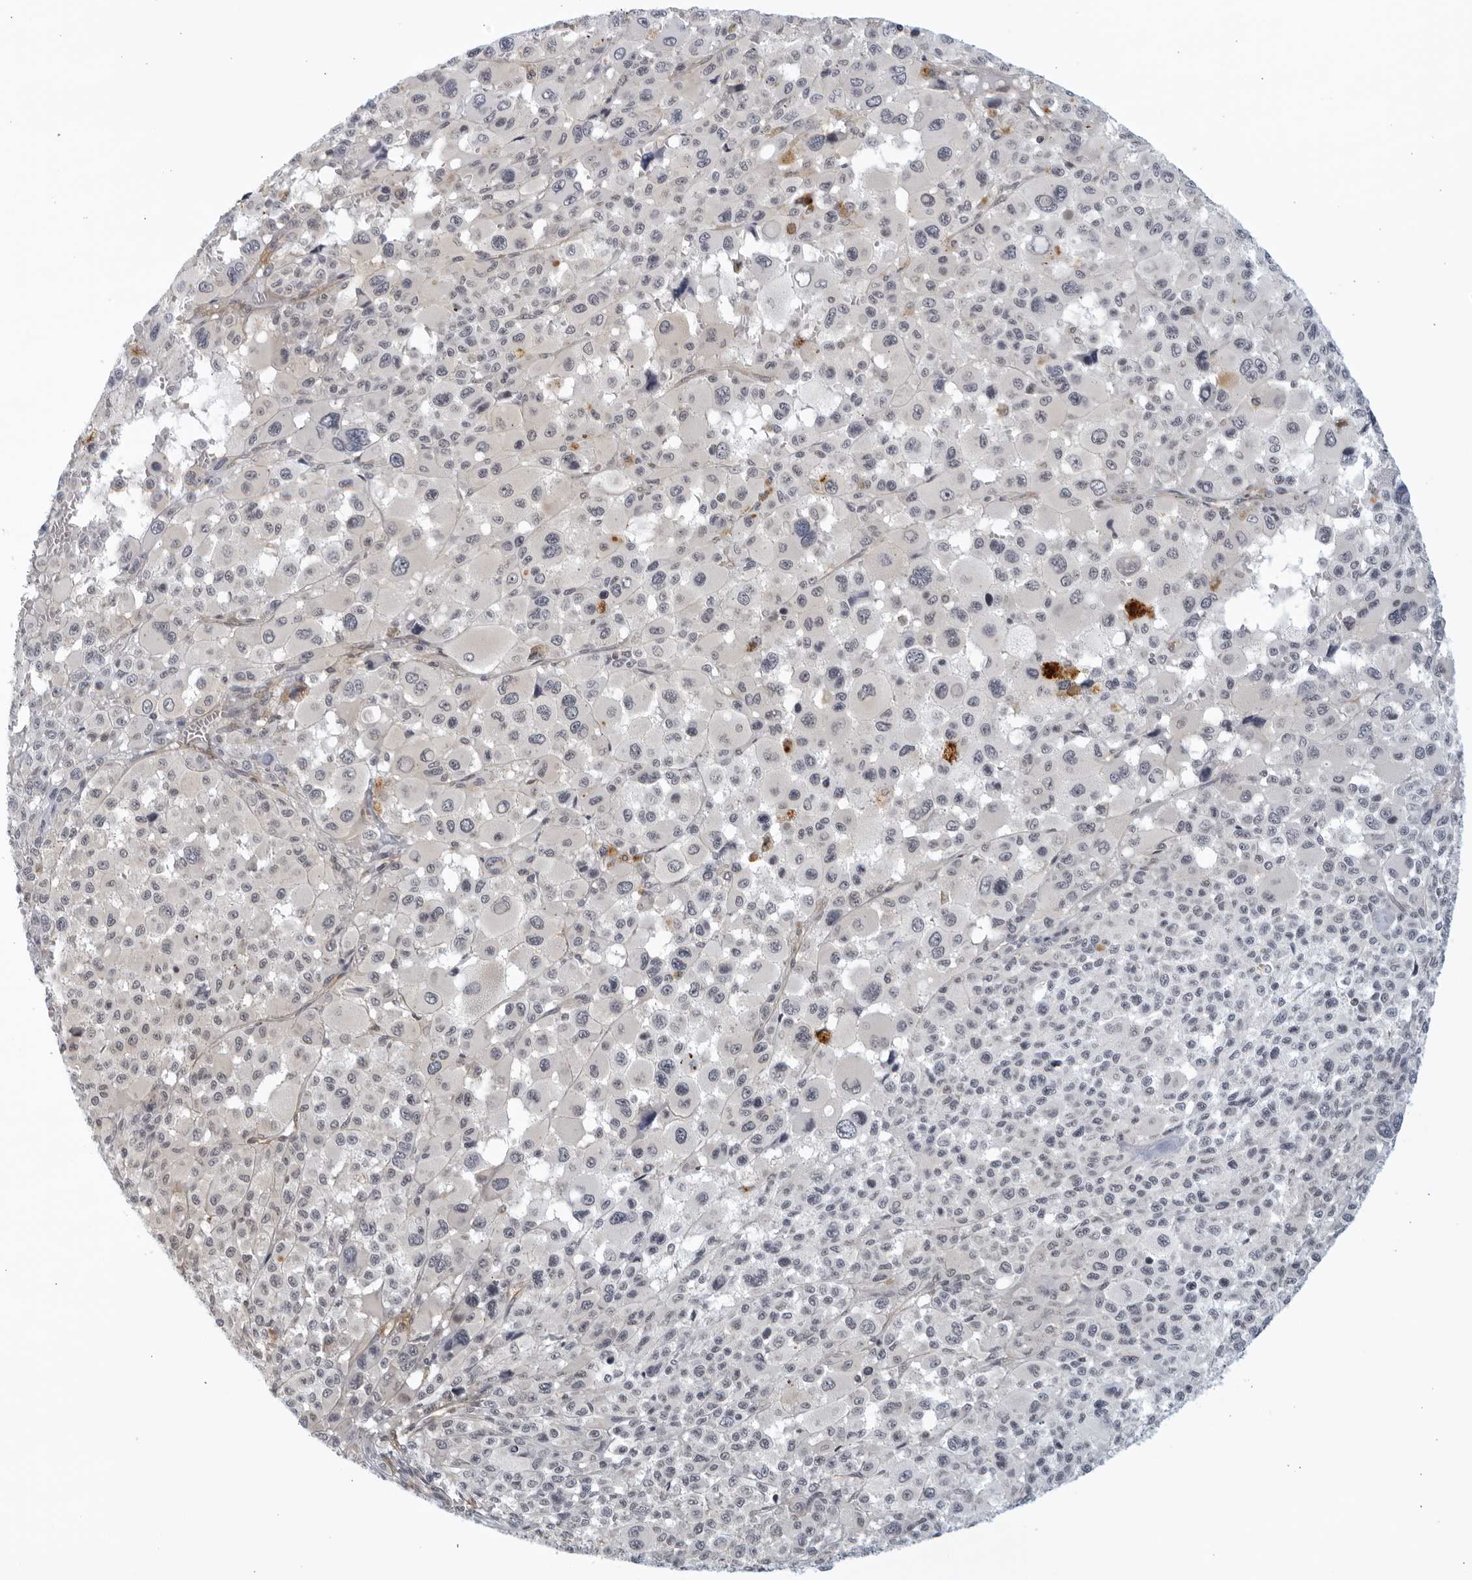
{"staining": {"intensity": "negative", "quantity": "none", "location": "none"}, "tissue": "melanoma", "cell_type": "Tumor cells", "image_type": "cancer", "snomed": [{"axis": "morphology", "description": "Malignant melanoma, Metastatic site"}, {"axis": "topography", "description": "Skin"}], "caption": "Immunohistochemistry histopathology image of human melanoma stained for a protein (brown), which exhibits no staining in tumor cells.", "gene": "SERTAD4", "patient": {"sex": "female", "age": 74}}